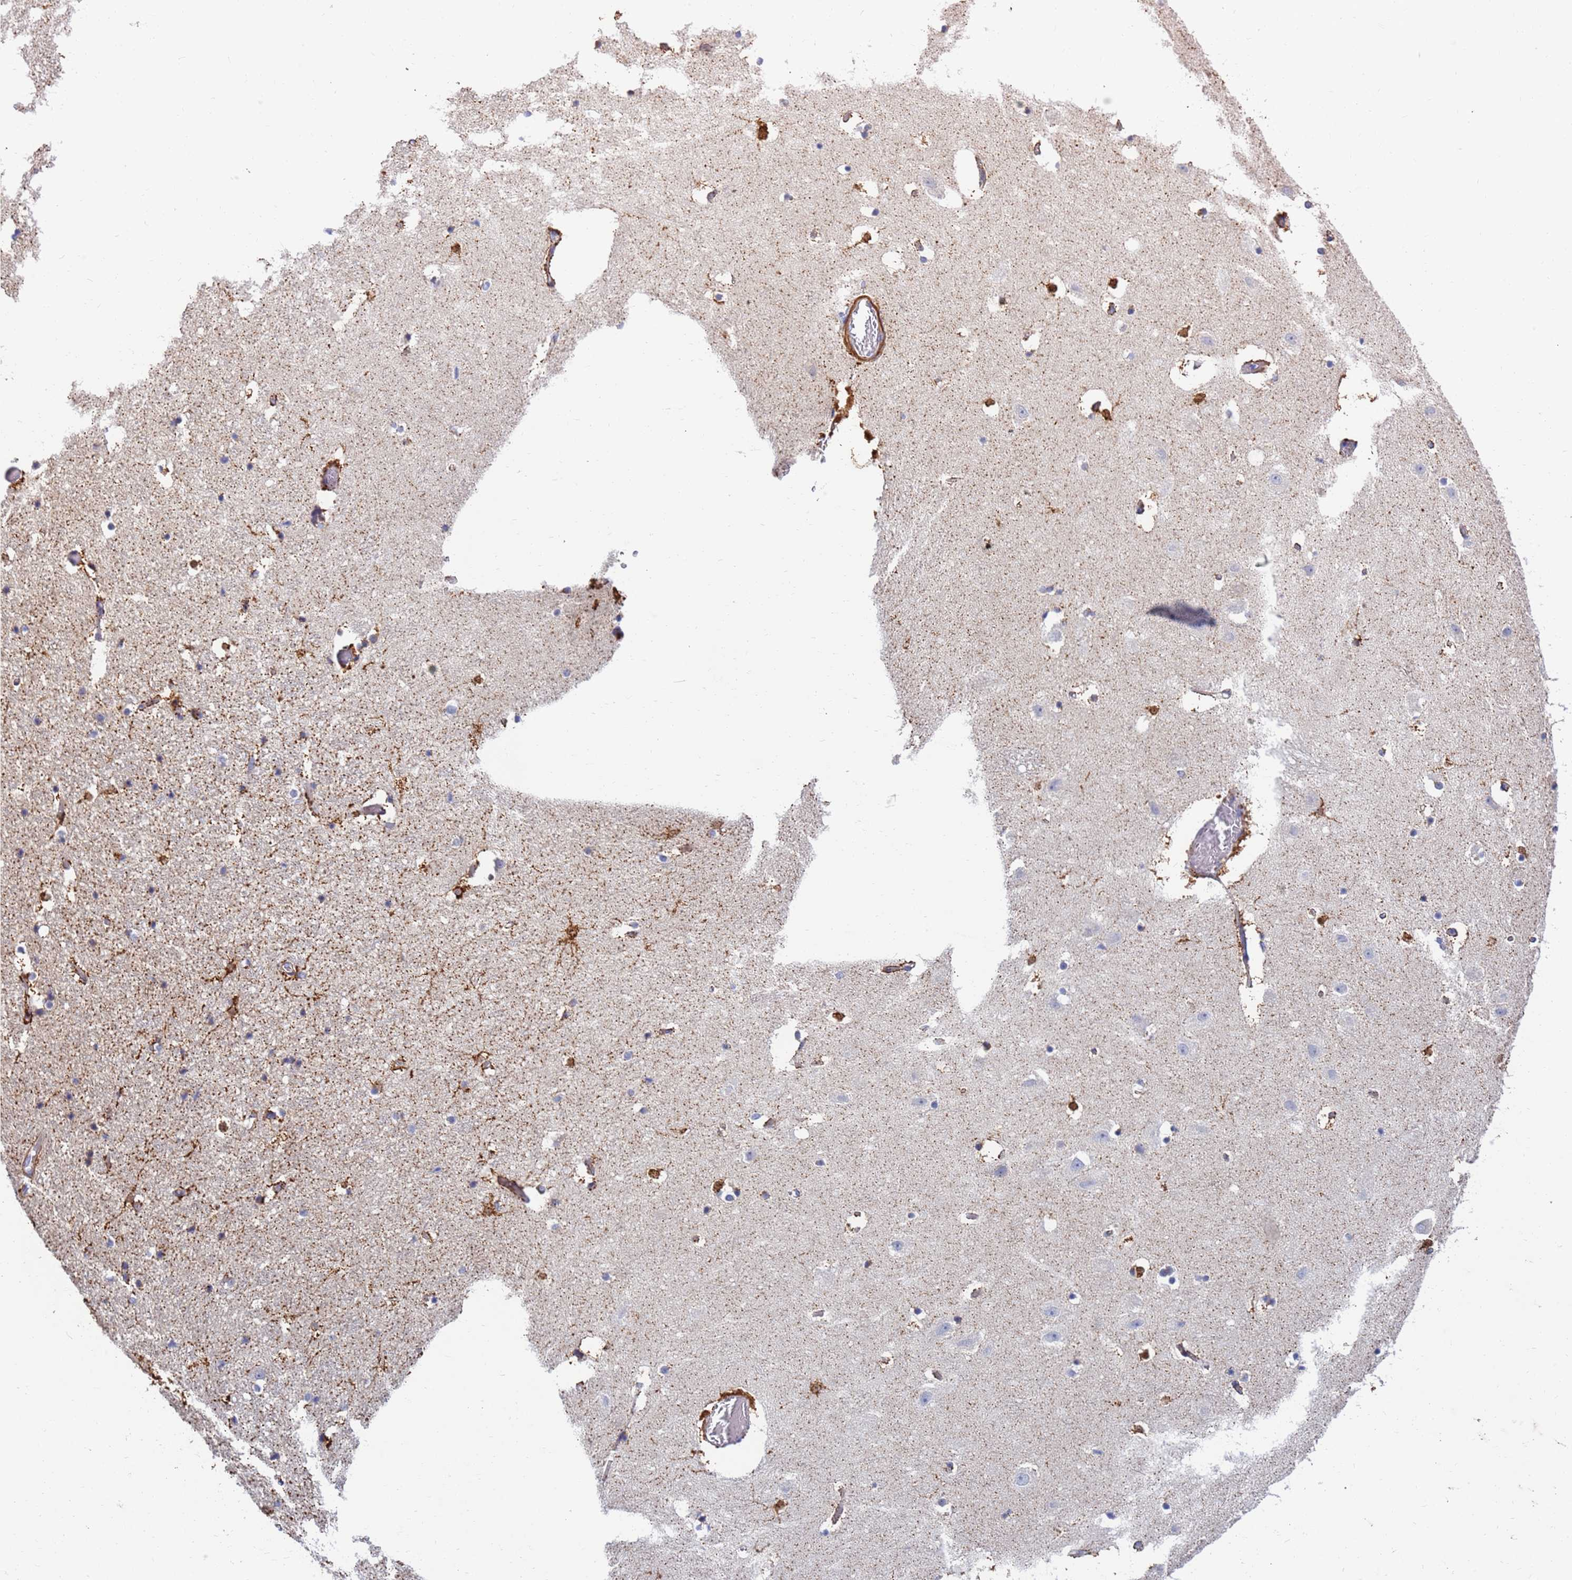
{"staining": {"intensity": "strong", "quantity": "<25%", "location": "cytoplasmic/membranous"}, "tissue": "hippocampus", "cell_type": "Glial cells", "image_type": "normal", "snomed": [{"axis": "morphology", "description": "Normal tissue, NOS"}, {"axis": "topography", "description": "Hippocampus"}], "caption": "High-magnification brightfield microscopy of benign hippocampus stained with DAB (3,3'-diaminobenzidine) (brown) and counterstained with hematoxylin (blue). glial cells exhibit strong cytoplasmic/membranous positivity is appreciated in about<25% of cells.", "gene": "SDR39U1", "patient": {"sex": "female", "age": 52}}